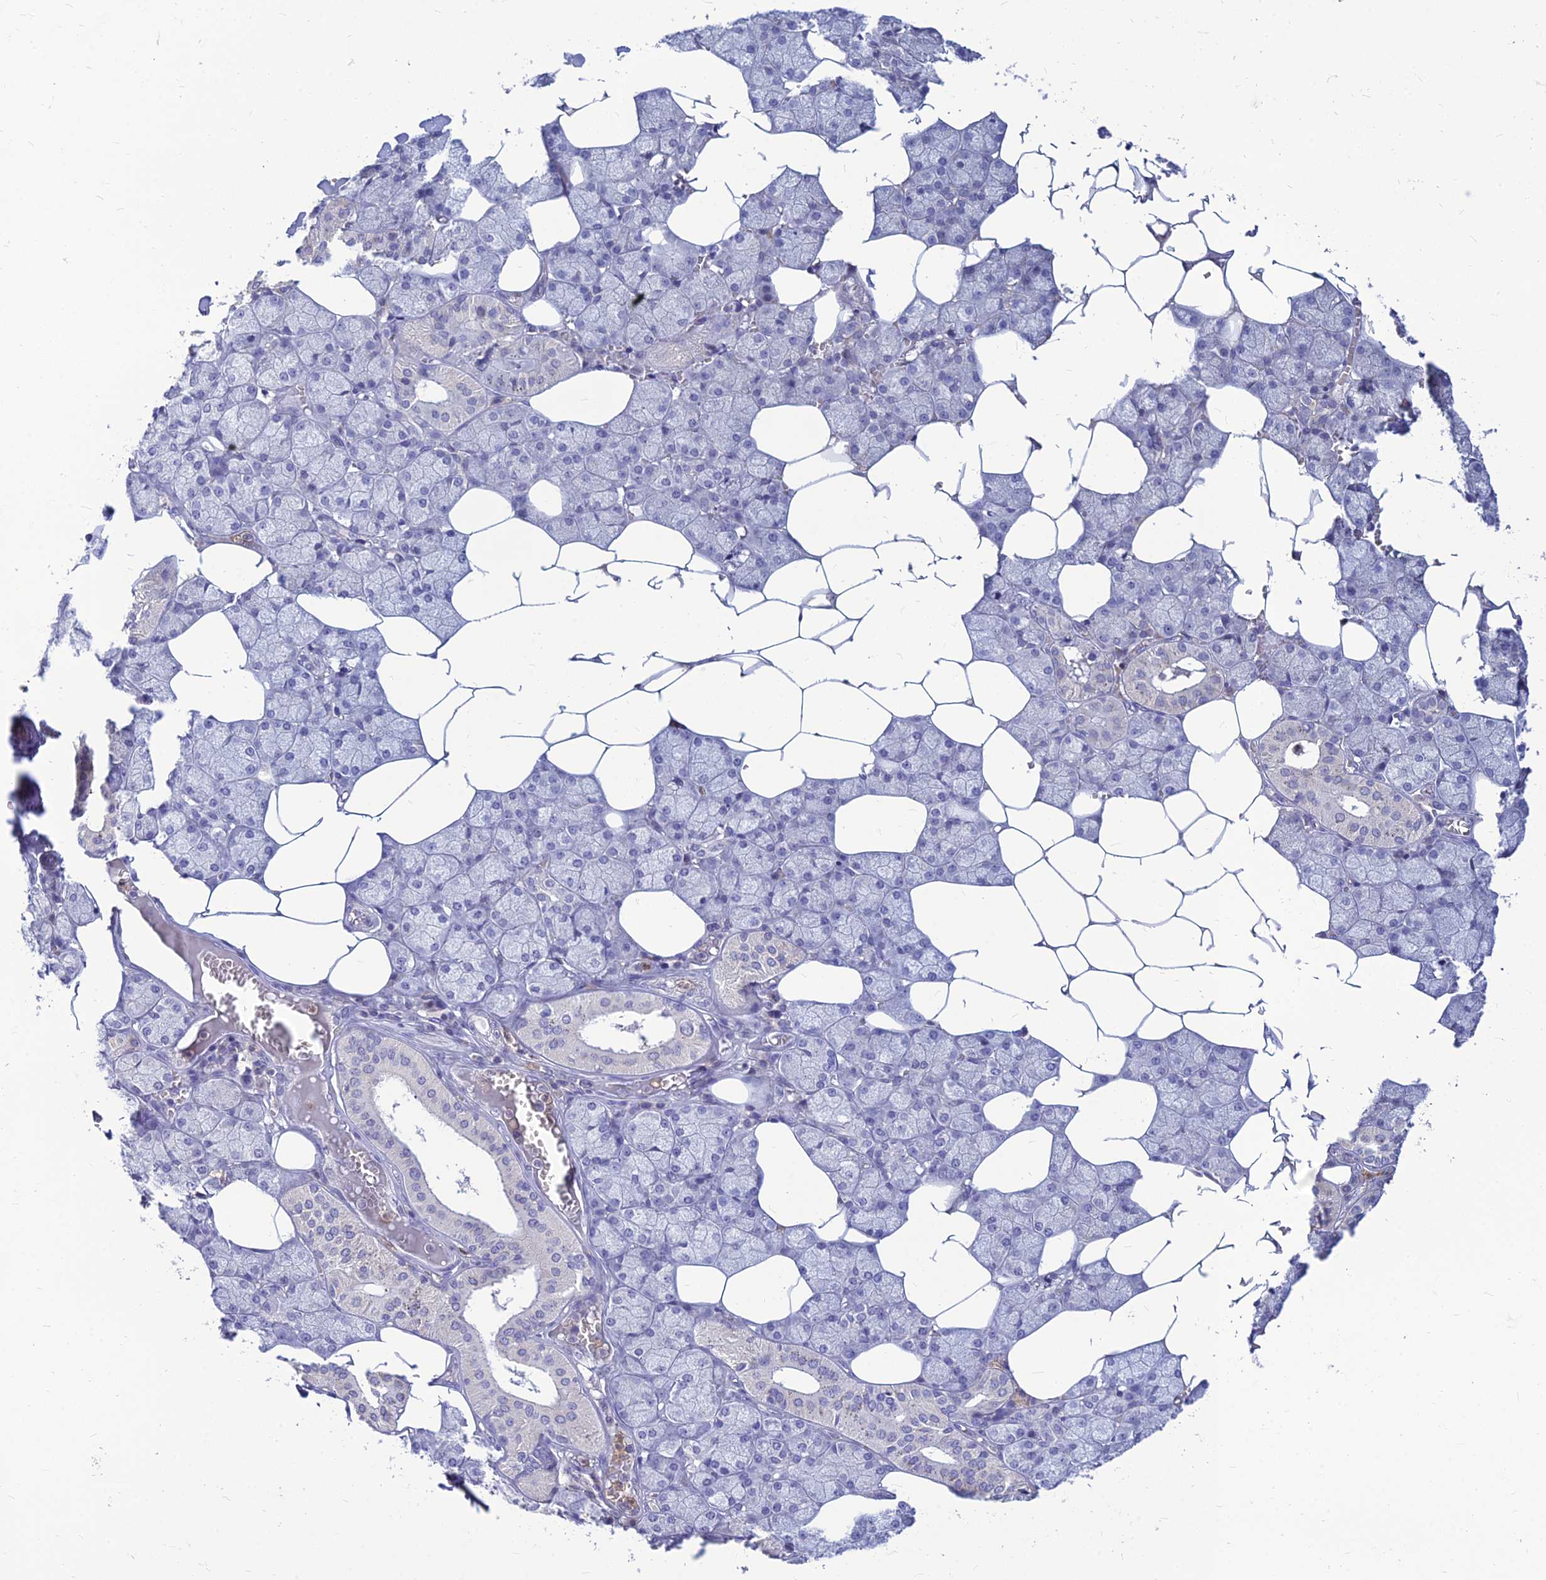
{"staining": {"intensity": "negative", "quantity": "none", "location": "none"}, "tissue": "salivary gland", "cell_type": "Glandular cells", "image_type": "normal", "snomed": [{"axis": "morphology", "description": "Normal tissue, NOS"}, {"axis": "topography", "description": "Salivary gland"}], "caption": "Immunohistochemistry image of unremarkable salivary gland: human salivary gland stained with DAB (3,3'-diaminobenzidine) reveals no significant protein staining in glandular cells.", "gene": "GOLGA6A", "patient": {"sex": "male", "age": 62}}